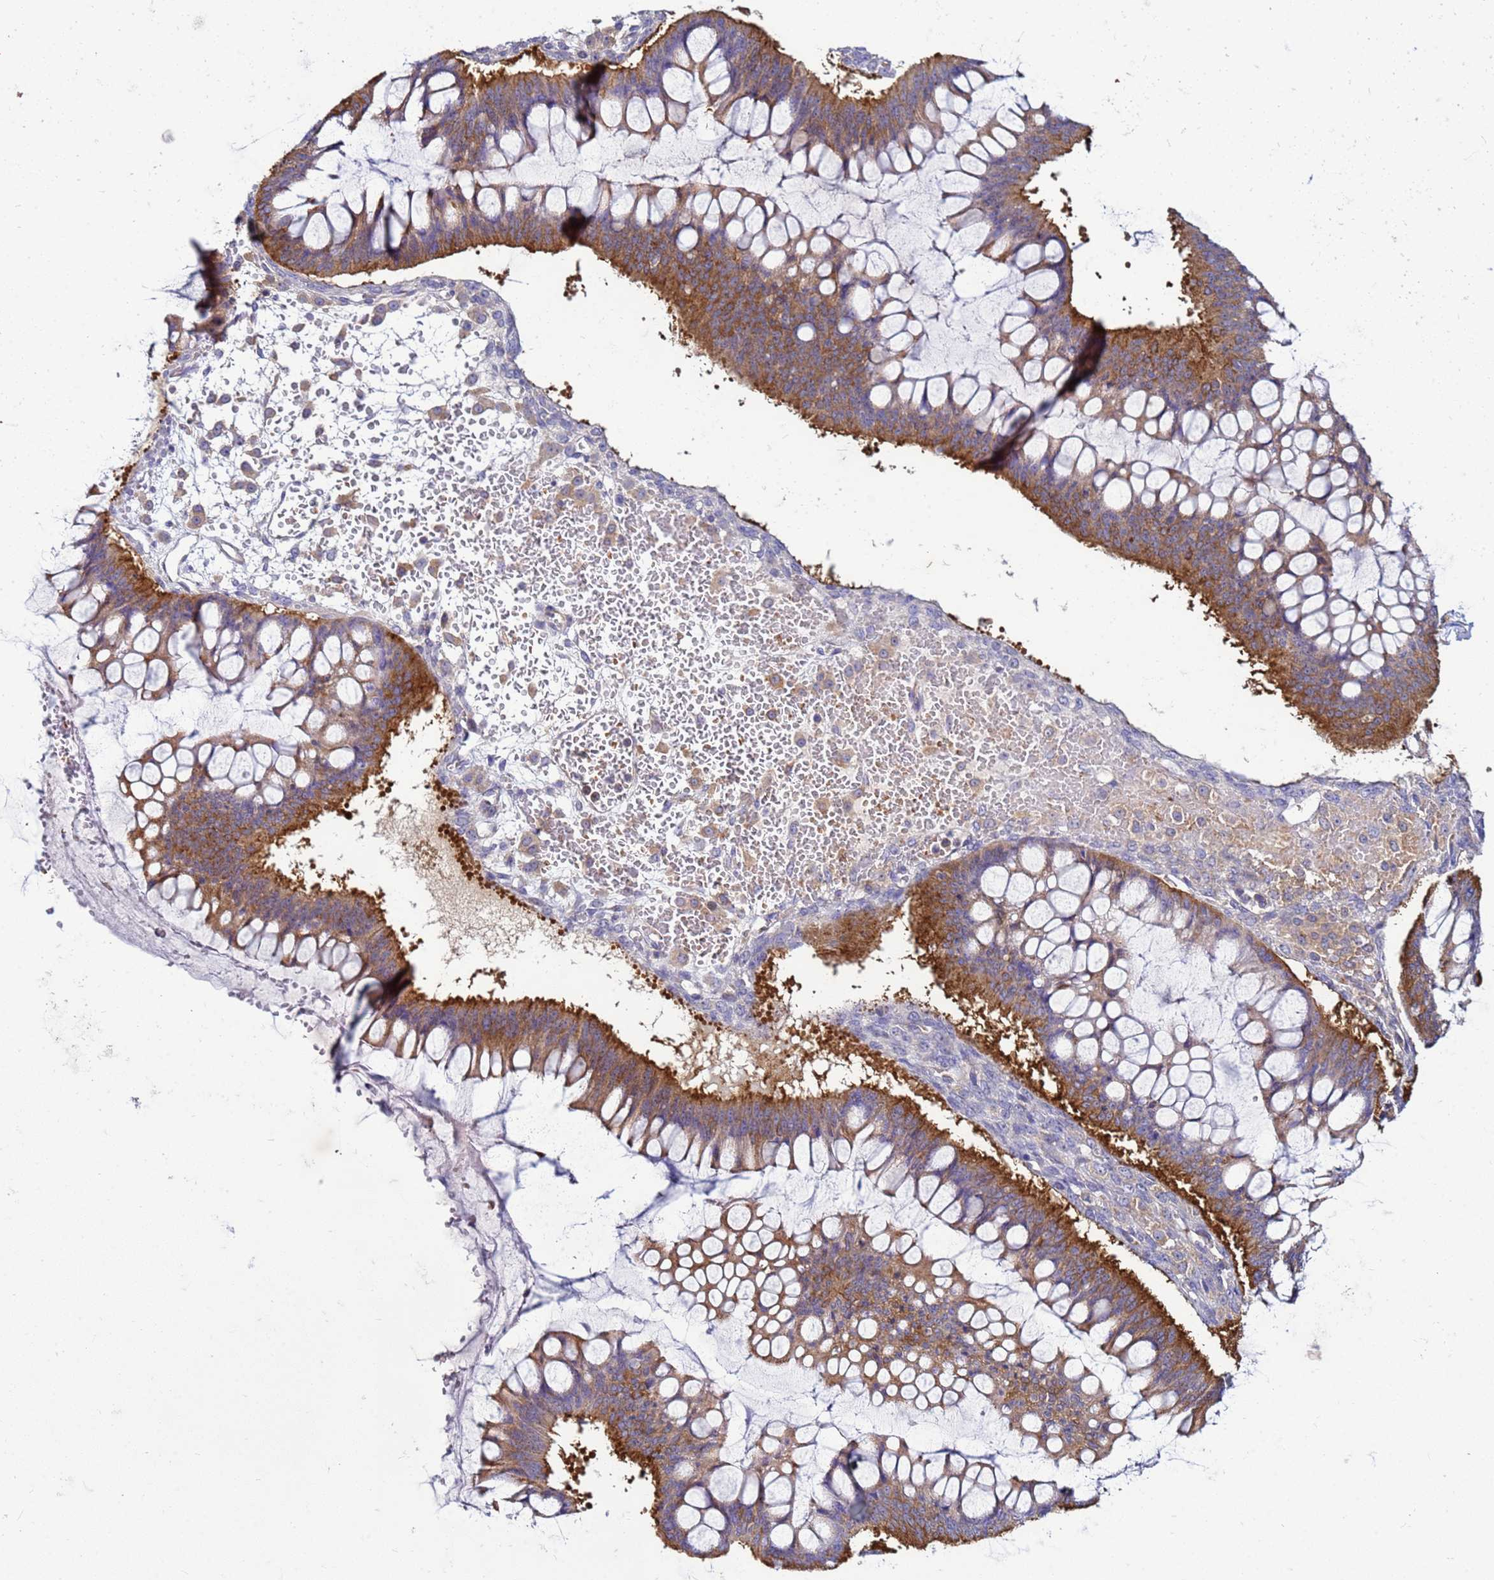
{"staining": {"intensity": "strong", "quantity": ">75%", "location": "cytoplasmic/membranous"}, "tissue": "ovarian cancer", "cell_type": "Tumor cells", "image_type": "cancer", "snomed": [{"axis": "morphology", "description": "Cystadenocarcinoma, mucinous, NOS"}, {"axis": "topography", "description": "Ovary"}], "caption": "Immunohistochemistry (IHC) of human ovarian cancer shows high levels of strong cytoplasmic/membranous expression in about >75% of tumor cells. The staining was performed using DAB to visualize the protein expression in brown, while the nuclei were stained in blue with hematoxylin (Magnification: 20x).", "gene": "PKD1", "patient": {"sex": "female", "age": 73}}